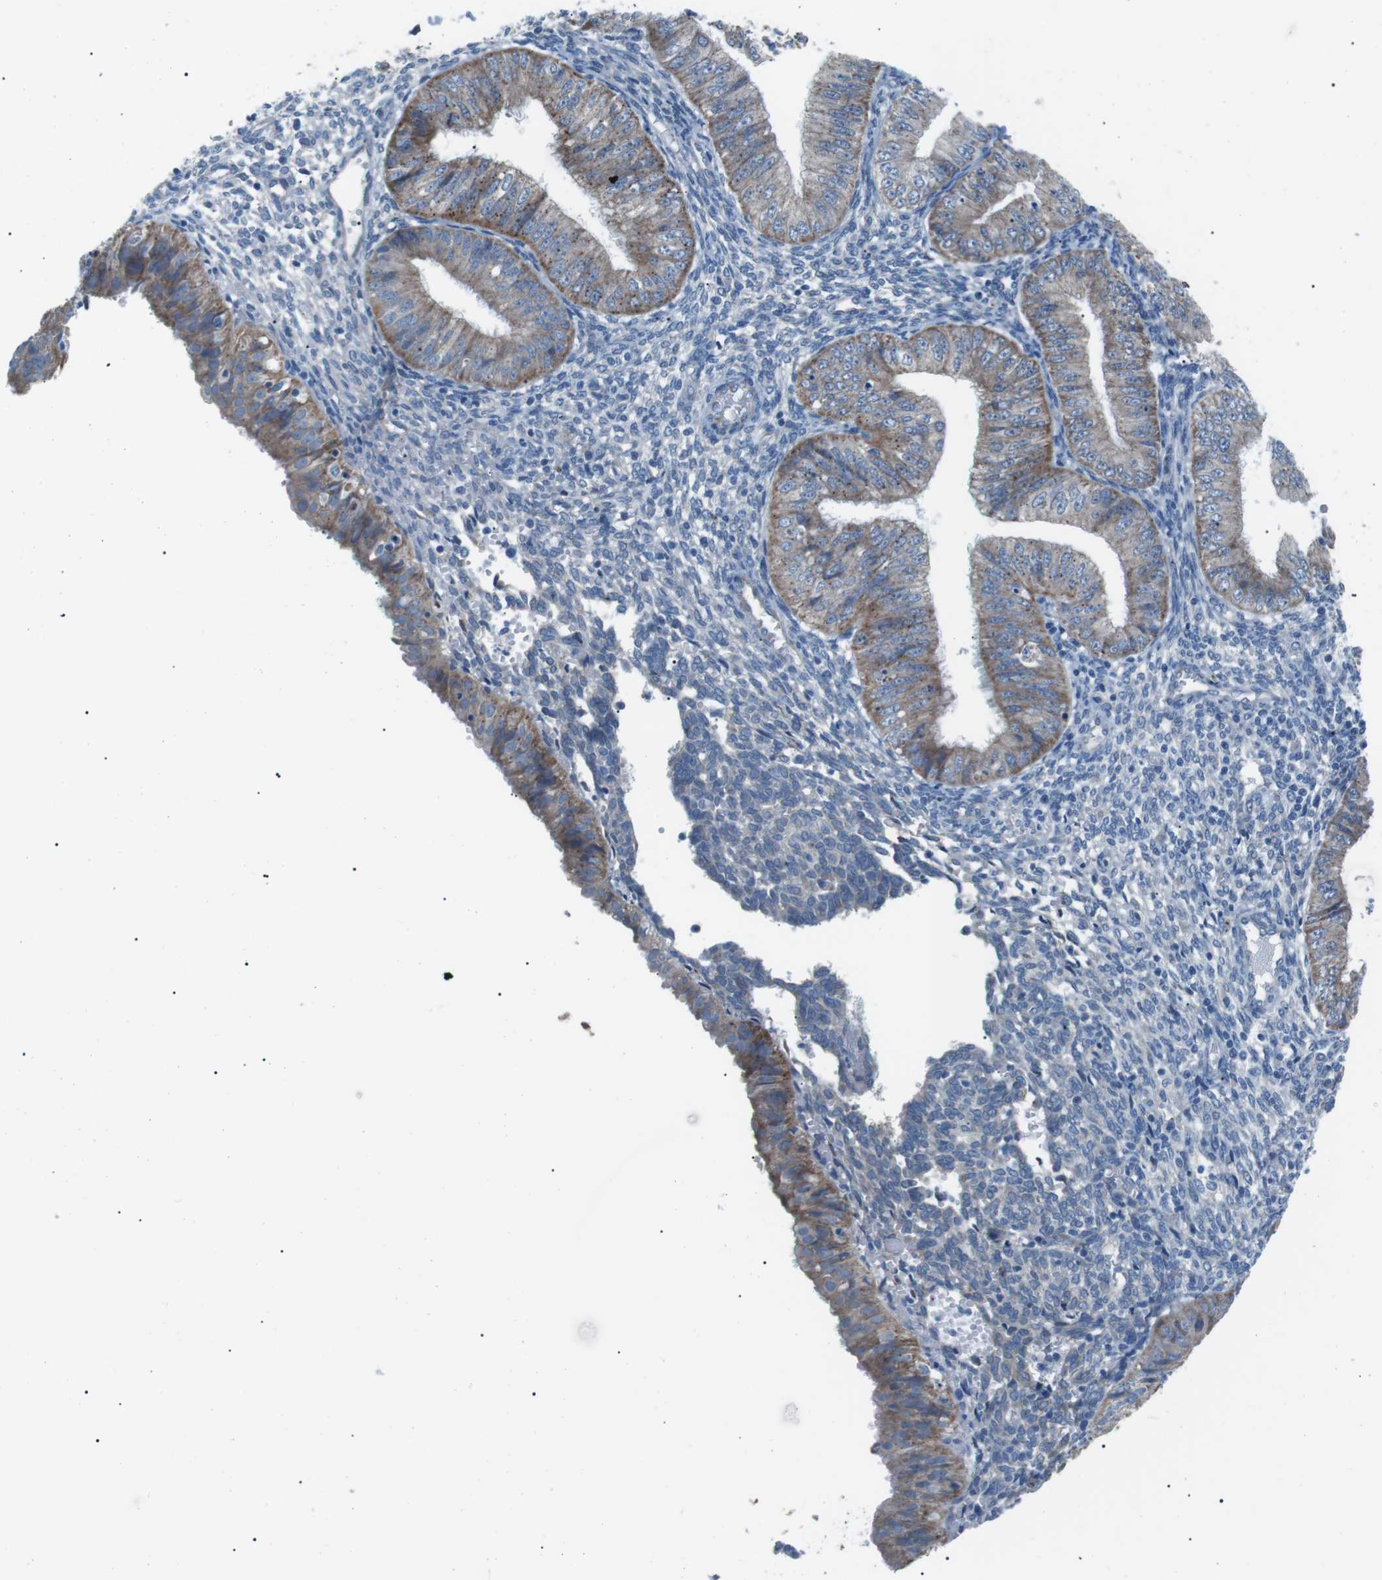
{"staining": {"intensity": "moderate", "quantity": ">75%", "location": "cytoplasmic/membranous"}, "tissue": "endometrial cancer", "cell_type": "Tumor cells", "image_type": "cancer", "snomed": [{"axis": "morphology", "description": "Normal tissue, NOS"}, {"axis": "morphology", "description": "Adenocarcinoma, NOS"}, {"axis": "topography", "description": "Endometrium"}], "caption": "Immunohistochemistry (DAB (3,3'-diaminobenzidine)) staining of human endometrial cancer shows moderate cytoplasmic/membranous protein positivity in approximately >75% of tumor cells.", "gene": "MTARC2", "patient": {"sex": "female", "age": 53}}